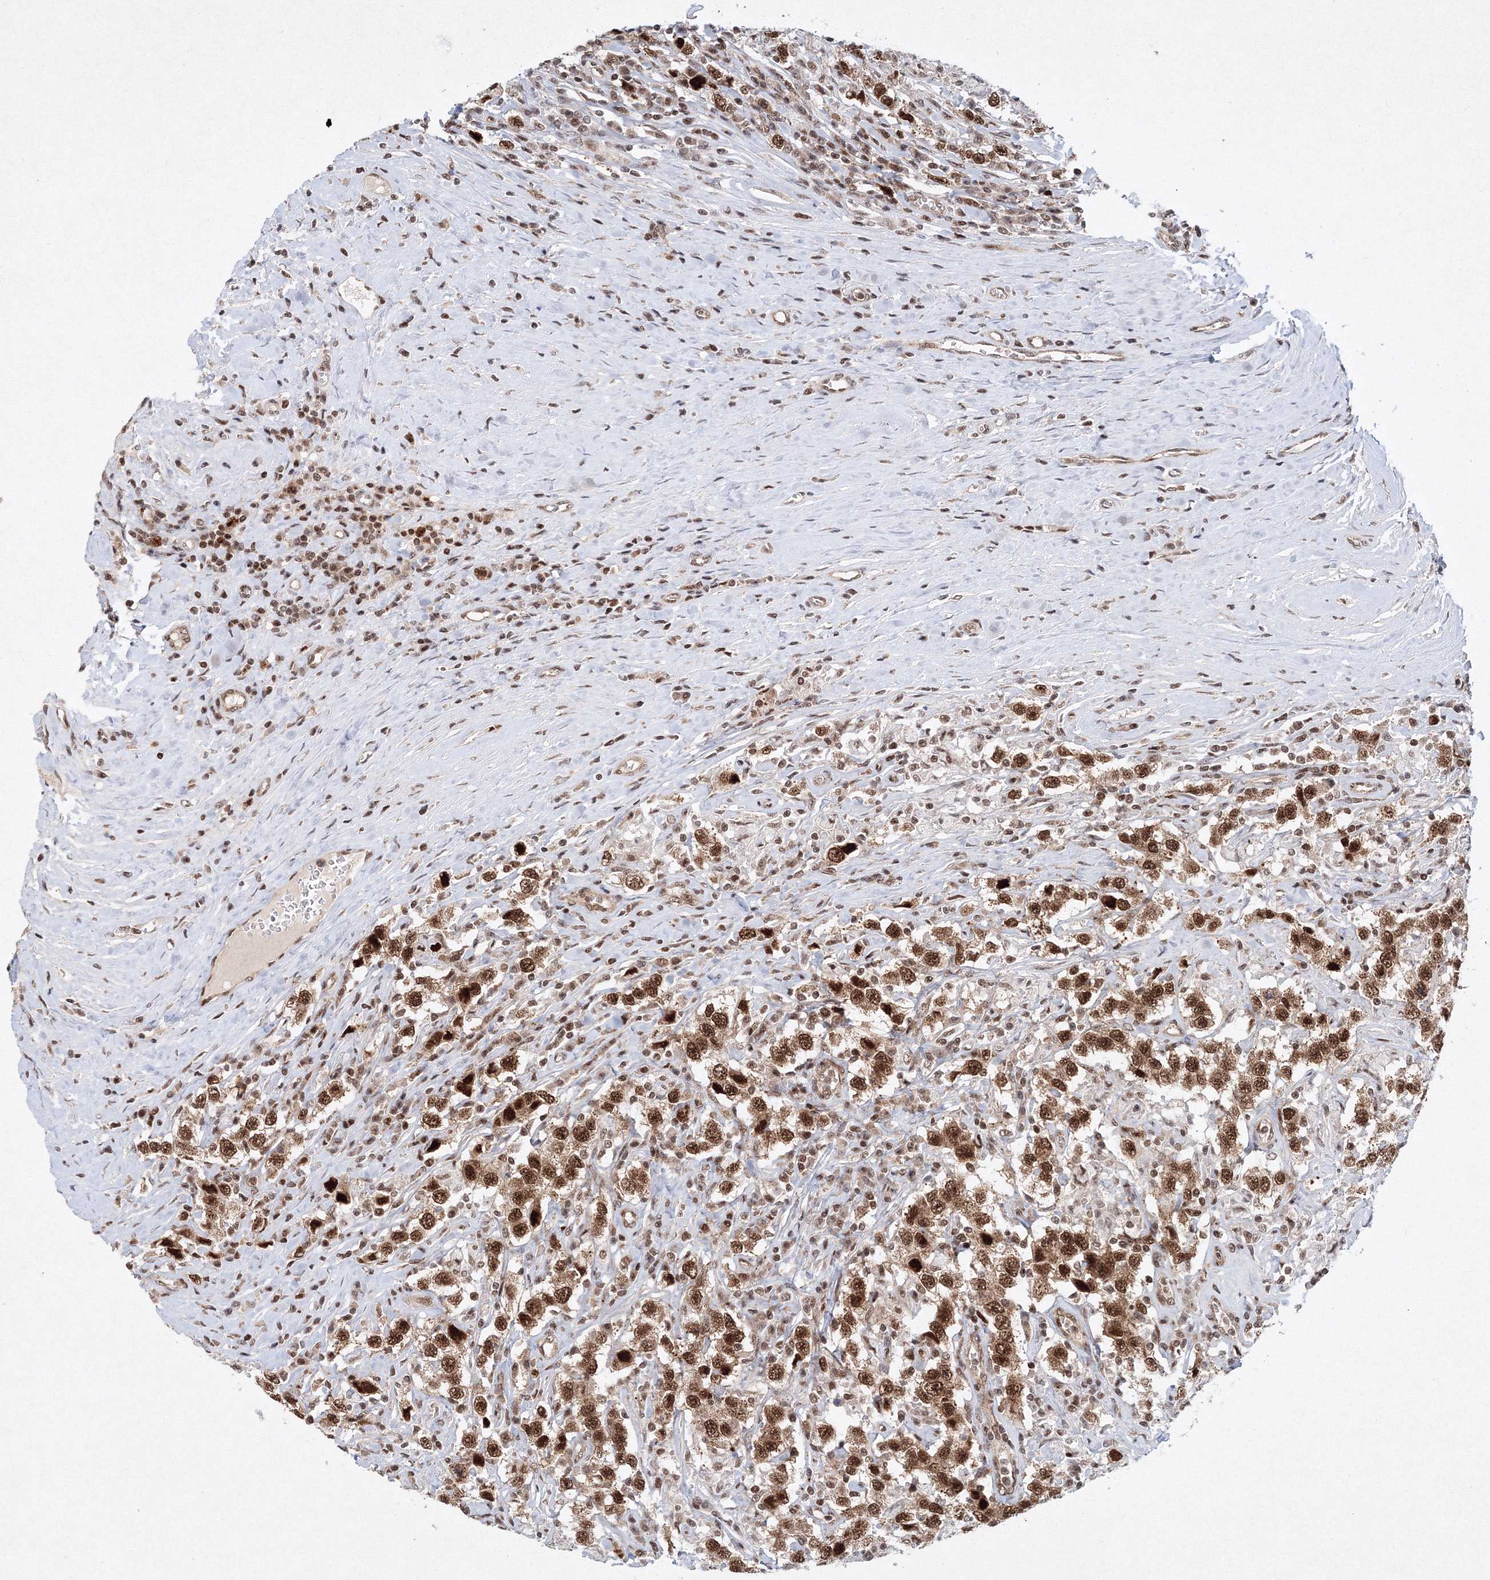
{"staining": {"intensity": "strong", "quantity": ">75%", "location": "cytoplasmic/membranous,nuclear"}, "tissue": "testis cancer", "cell_type": "Tumor cells", "image_type": "cancer", "snomed": [{"axis": "morphology", "description": "Seminoma, NOS"}, {"axis": "topography", "description": "Testis"}], "caption": "A brown stain highlights strong cytoplasmic/membranous and nuclear expression of a protein in human testis cancer tumor cells.", "gene": "SNRPC", "patient": {"sex": "male", "age": 41}}